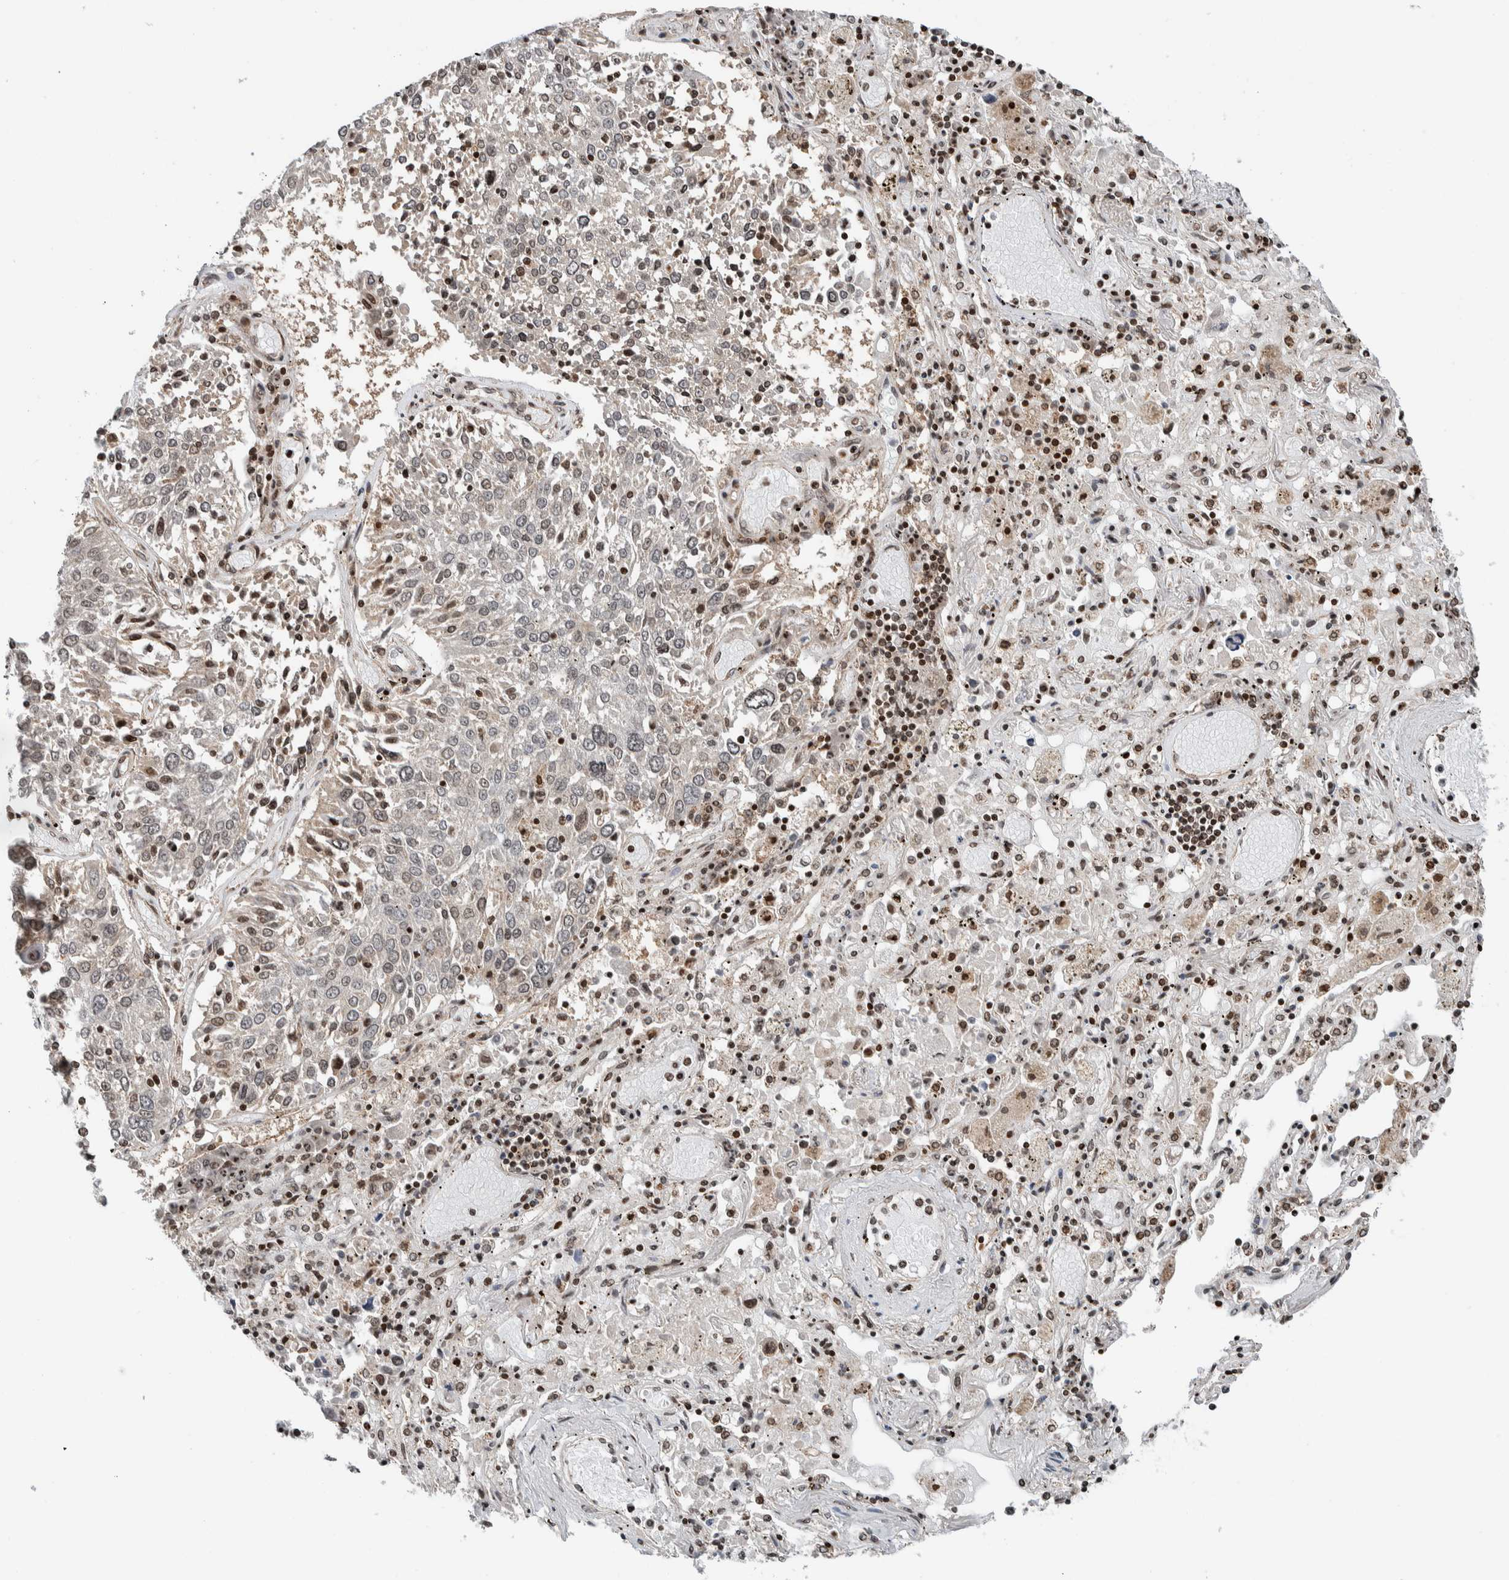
{"staining": {"intensity": "weak", "quantity": "25%-75%", "location": "nuclear"}, "tissue": "lung cancer", "cell_type": "Tumor cells", "image_type": "cancer", "snomed": [{"axis": "morphology", "description": "Squamous cell carcinoma, NOS"}, {"axis": "topography", "description": "Lung"}], "caption": "Lung cancer (squamous cell carcinoma) stained with IHC displays weak nuclear positivity in about 25%-75% of tumor cells. Ihc stains the protein in brown and the nuclei are stained blue.", "gene": "NPLOC4", "patient": {"sex": "male", "age": 65}}